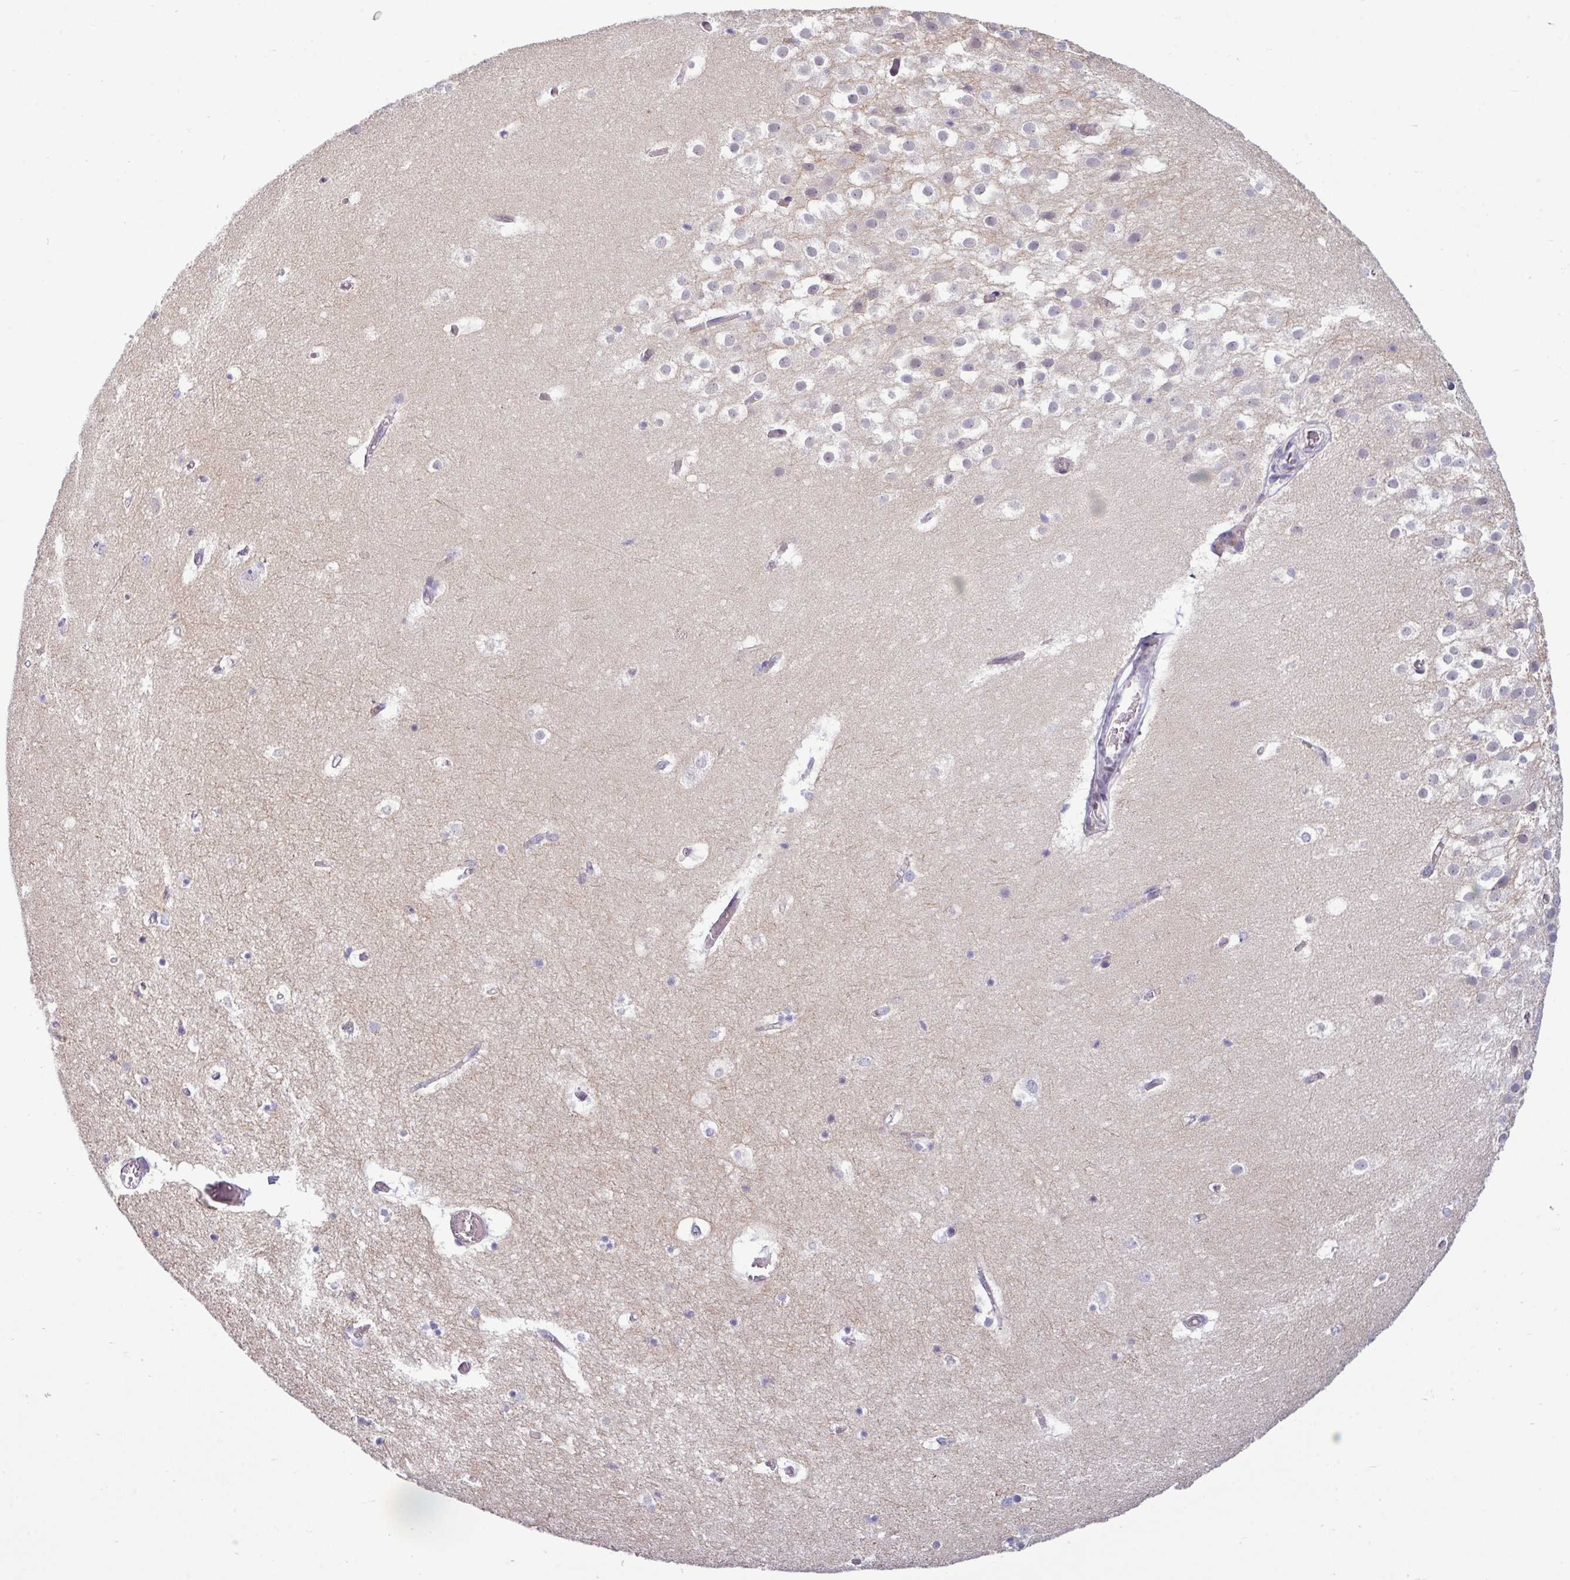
{"staining": {"intensity": "negative", "quantity": "none", "location": "none"}, "tissue": "hippocampus", "cell_type": "Glial cells", "image_type": "normal", "snomed": [{"axis": "morphology", "description": "Normal tissue, NOS"}, {"axis": "topography", "description": "Hippocampus"}], "caption": "Immunohistochemical staining of benign human hippocampus demonstrates no significant positivity in glial cells.", "gene": "ACAP3", "patient": {"sex": "female", "age": 52}}